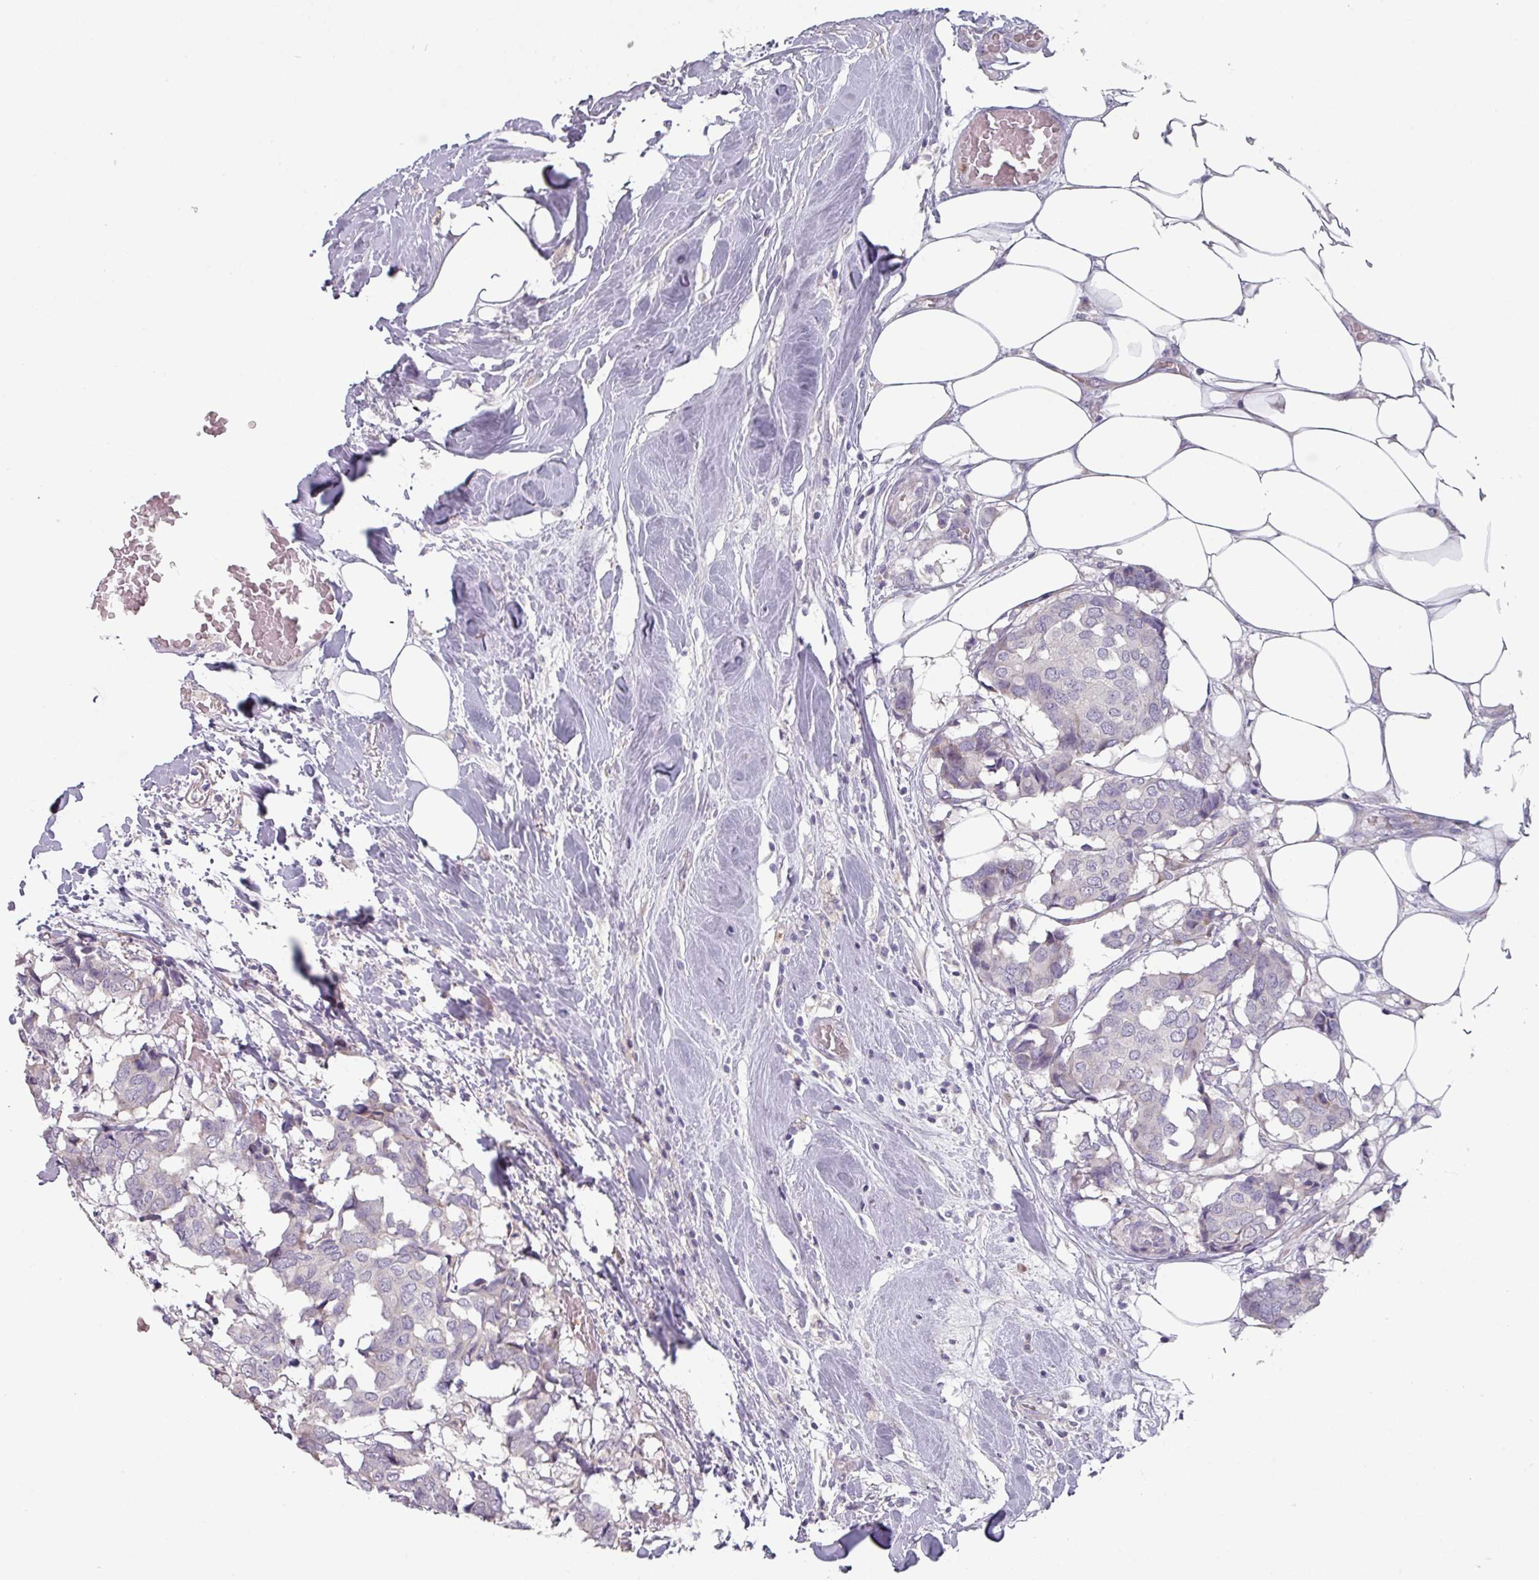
{"staining": {"intensity": "negative", "quantity": "none", "location": "none"}, "tissue": "breast cancer", "cell_type": "Tumor cells", "image_type": "cancer", "snomed": [{"axis": "morphology", "description": "Duct carcinoma"}, {"axis": "topography", "description": "Breast"}], "caption": "High magnification brightfield microscopy of invasive ductal carcinoma (breast) stained with DAB (brown) and counterstained with hematoxylin (blue): tumor cells show no significant staining.", "gene": "PRAMEF8", "patient": {"sex": "female", "age": 75}}